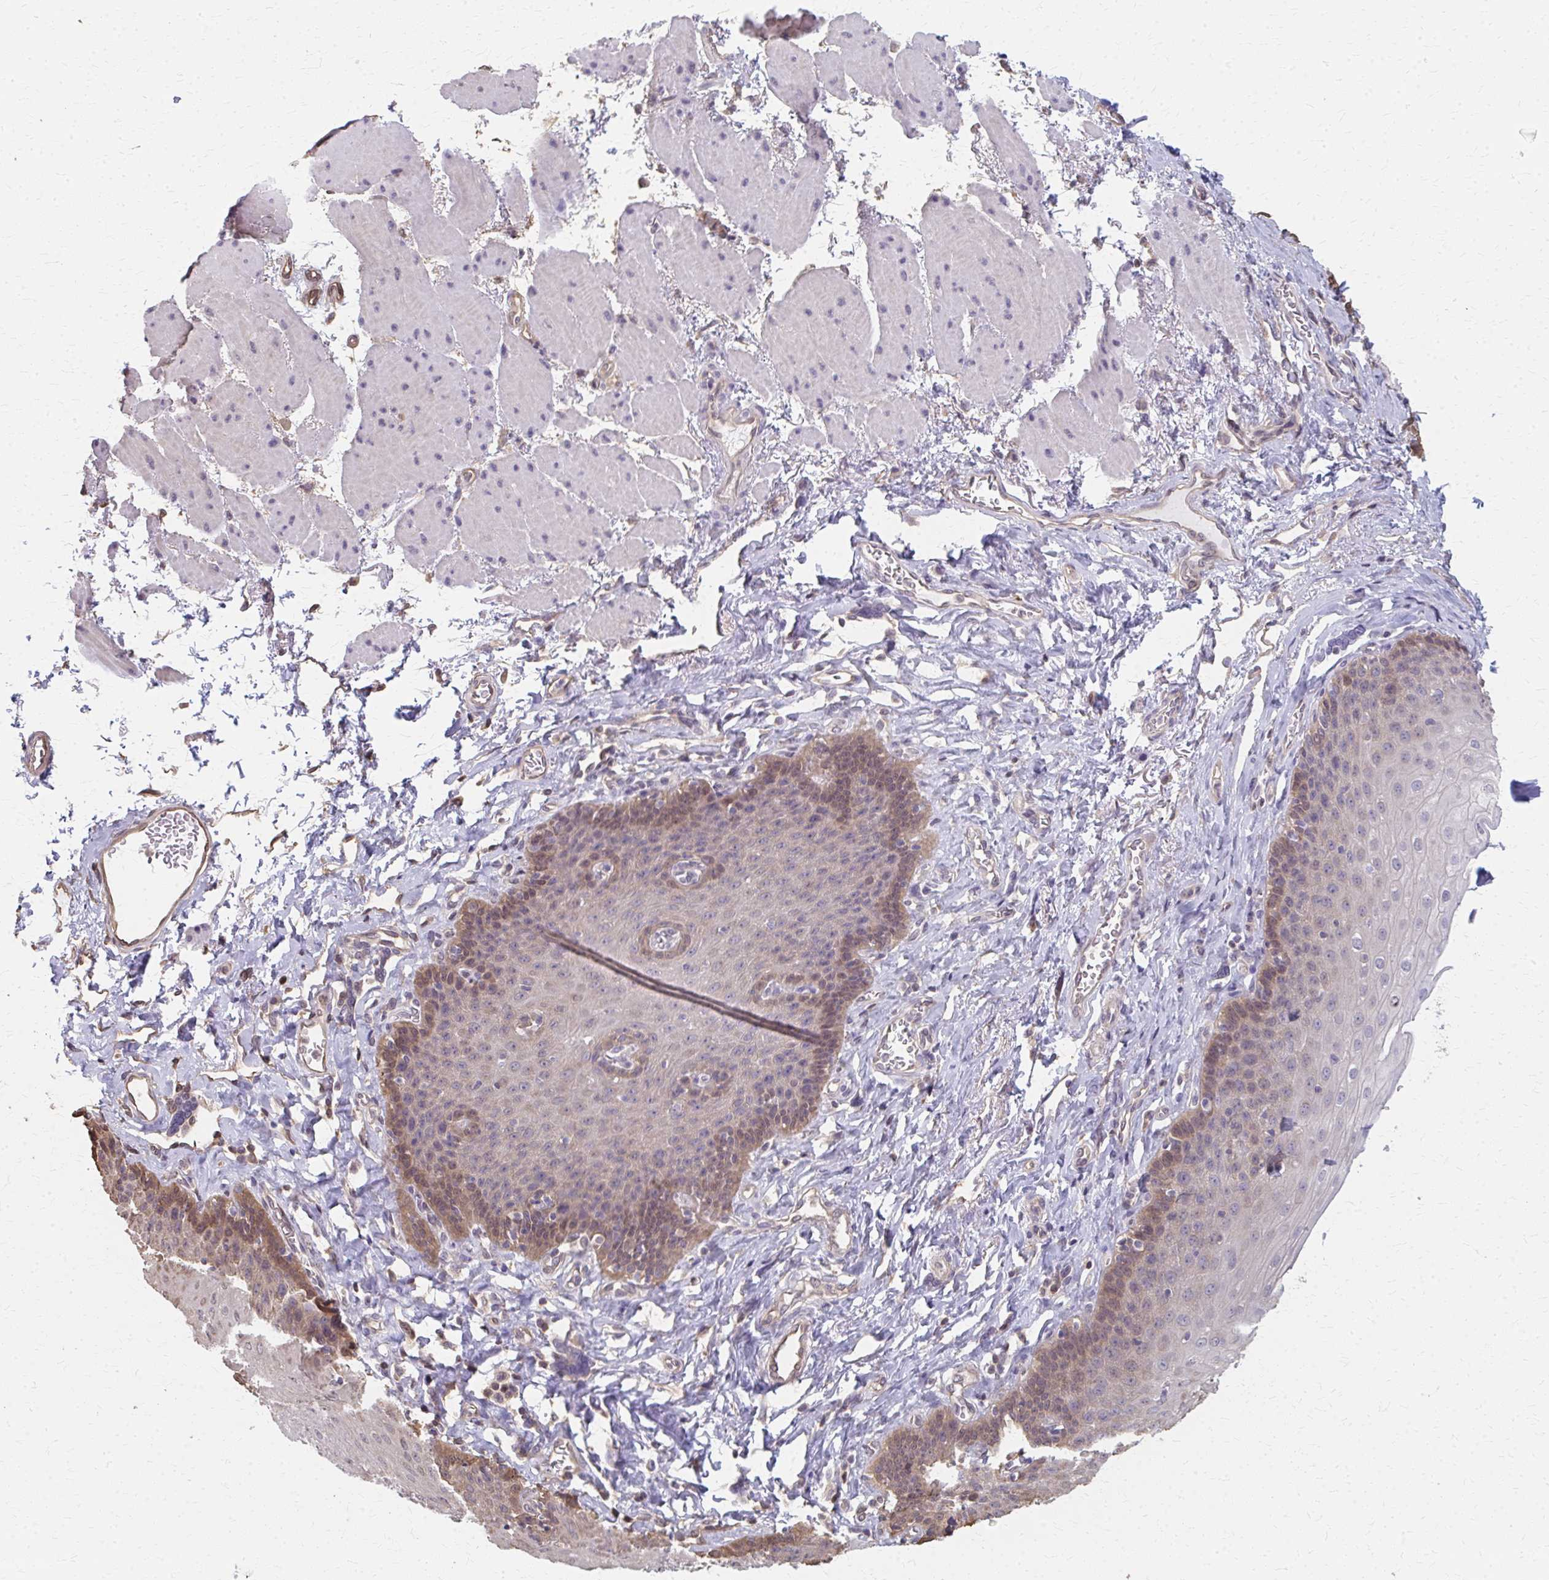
{"staining": {"intensity": "moderate", "quantity": "<25%", "location": "cytoplasmic/membranous"}, "tissue": "esophagus", "cell_type": "Squamous epithelial cells", "image_type": "normal", "snomed": [{"axis": "morphology", "description": "Normal tissue, NOS"}, {"axis": "topography", "description": "Esophagus"}], "caption": "The immunohistochemical stain shows moderate cytoplasmic/membranous positivity in squamous epithelial cells of normal esophagus.", "gene": "RABGAP1L", "patient": {"sex": "female", "age": 81}}